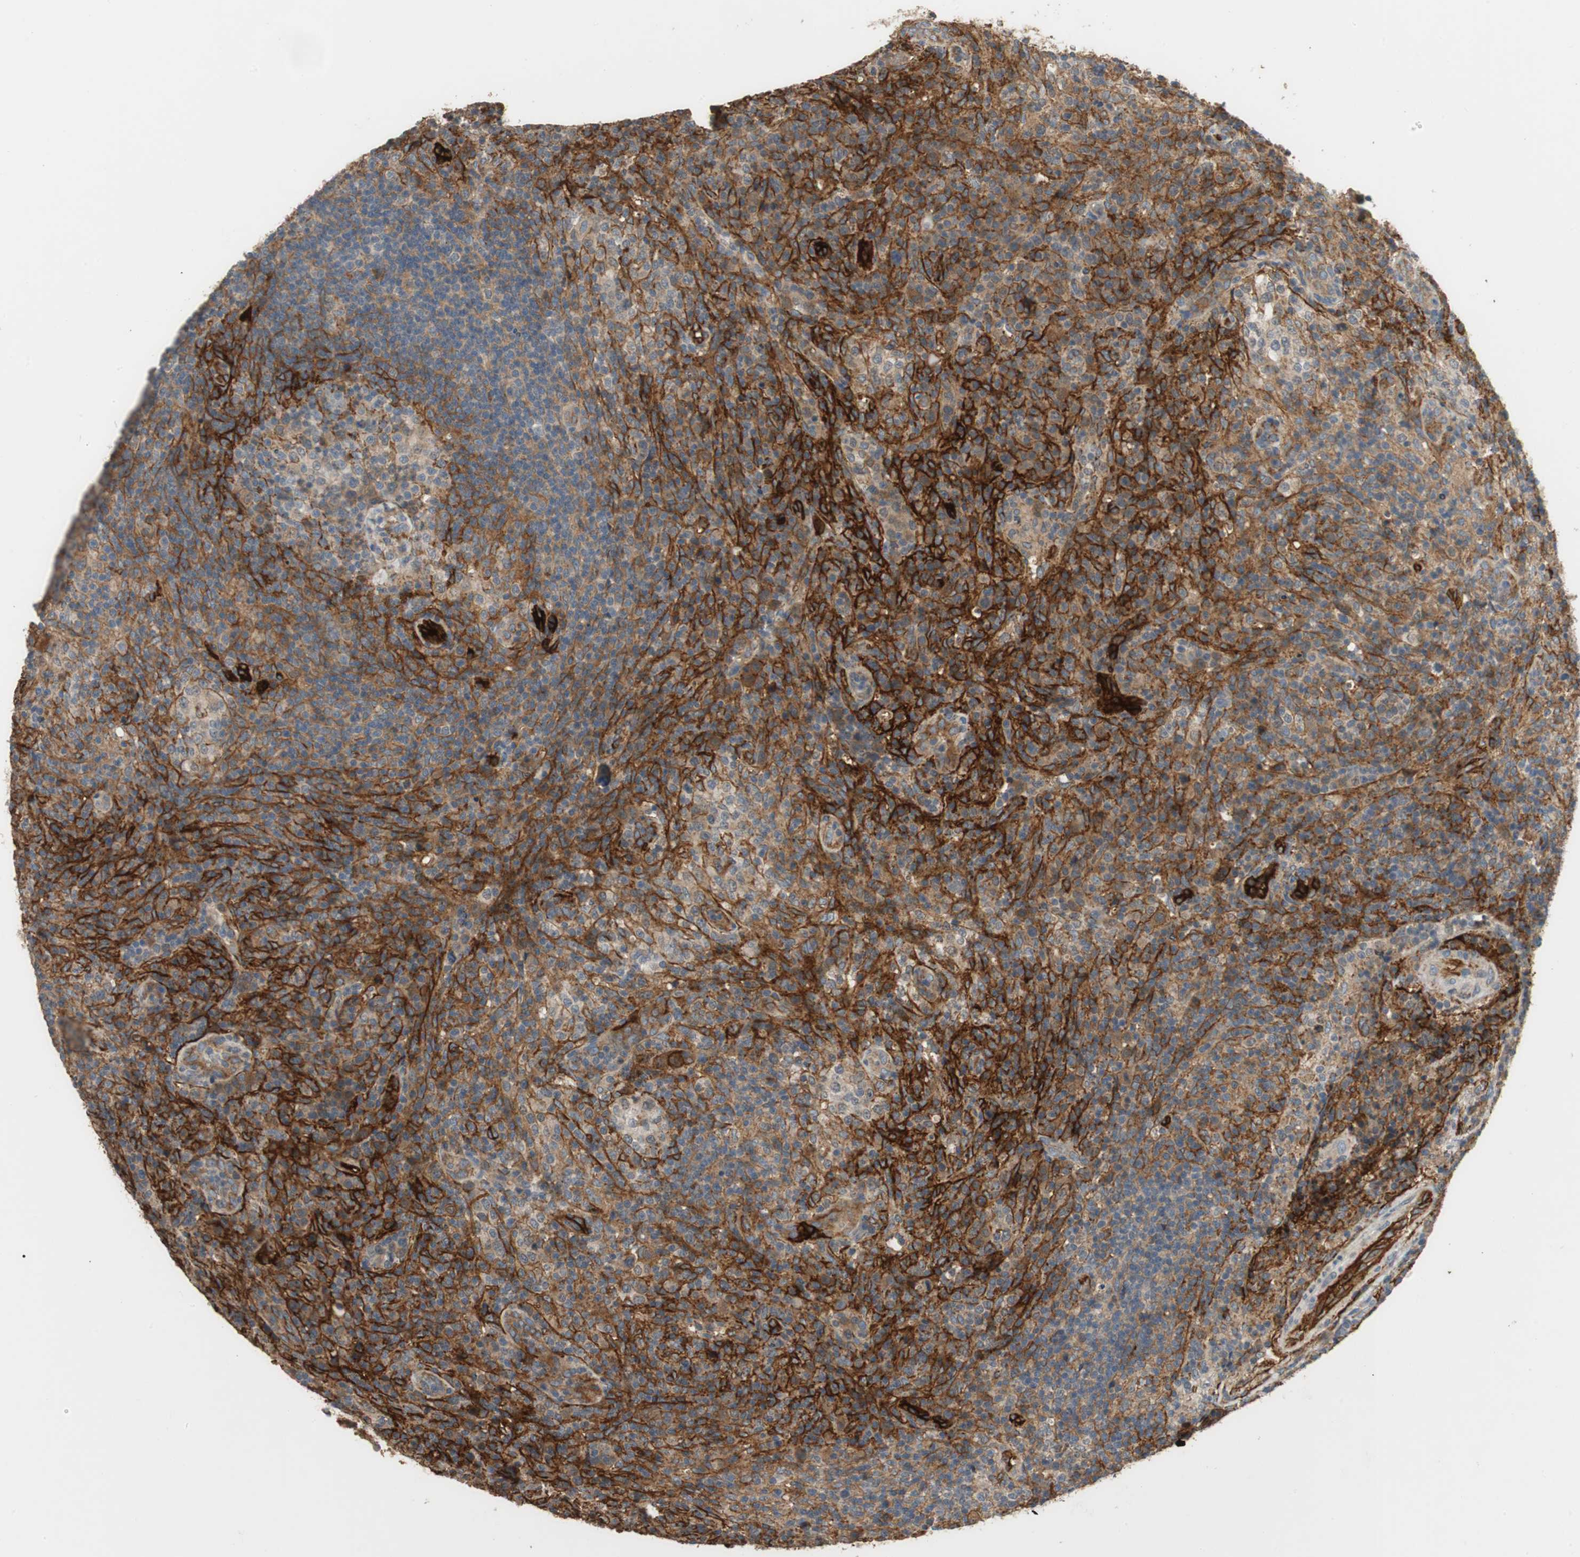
{"staining": {"intensity": "moderate", "quantity": "25%-75%", "location": "cytoplasmic/membranous"}, "tissue": "lymphoma", "cell_type": "Tumor cells", "image_type": "cancer", "snomed": [{"axis": "morphology", "description": "Malignant lymphoma, non-Hodgkin's type, High grade"}, {"axis": "topography", "description": "Lymph node"}], "caption": "The micrograph shows a brown stain indicating the presence of a protein in the cytoplasmic/membranous of tumor cells in malignant lymphoma, non-Hodgkin's type (high-grade).", "gene": "ALPL", "patient": {"sex": "female", "age": 76}}